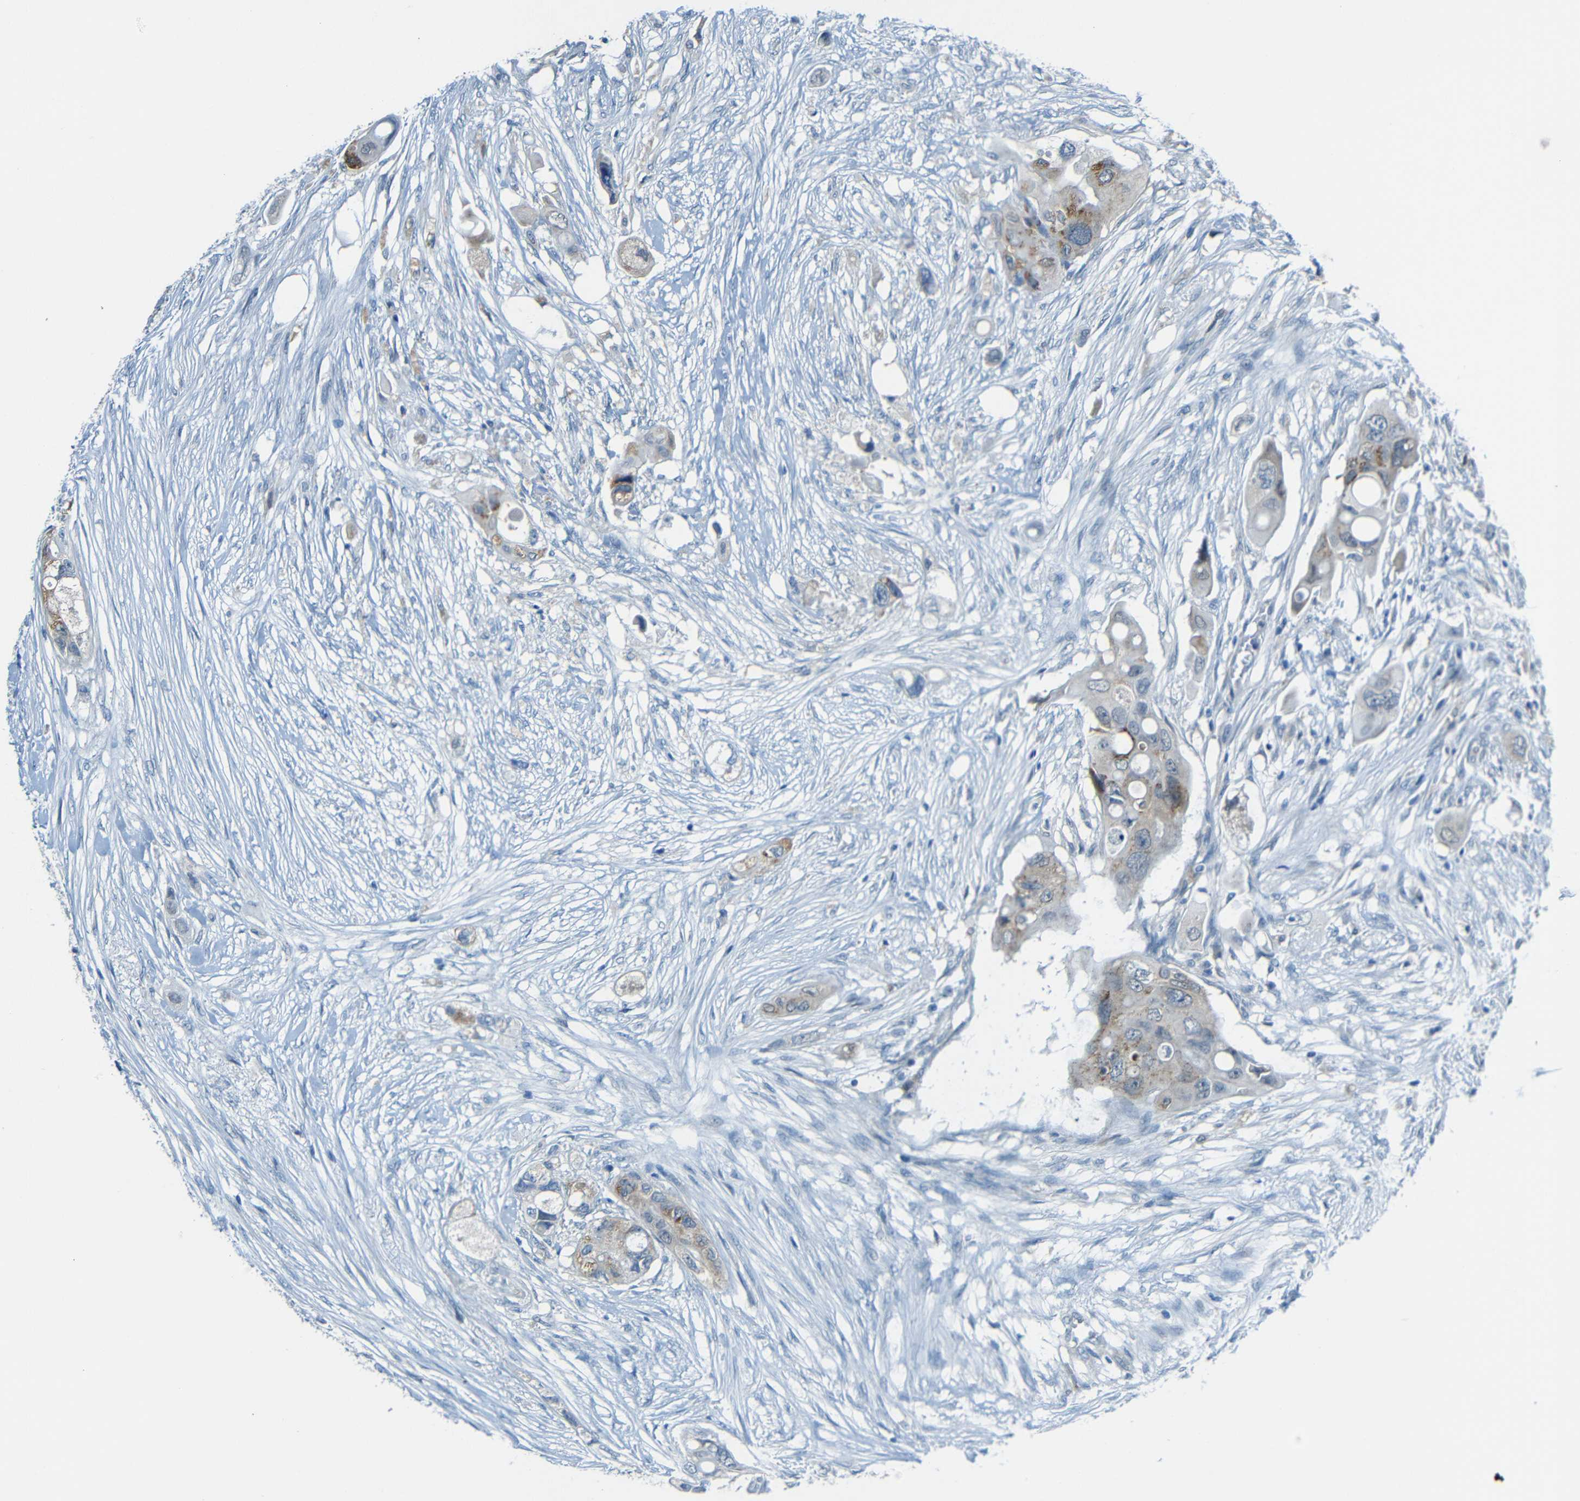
{"staining": {"intensity": "moderate", "quantity": "25%-75%", "location": "cytoplasmic/membranous"}, "tissue": "colorectal cancer", "cell_type": "Tumor cells", "image_type": "cancer", "snomed": [{"axis": "morphology", "description": "Adenocarcinoma, NOS"}, {"axis": "topography", "description": "Colon"}], "caption": "This is a photomicrograph of IHC staining of colorectal cancer (adenocarcinoma), which shows moderate staining in the cytoplasmic/membranous of tumor cells.", "gene": "ANKRD22", "patient": {"sex": "female", "age": 57}}